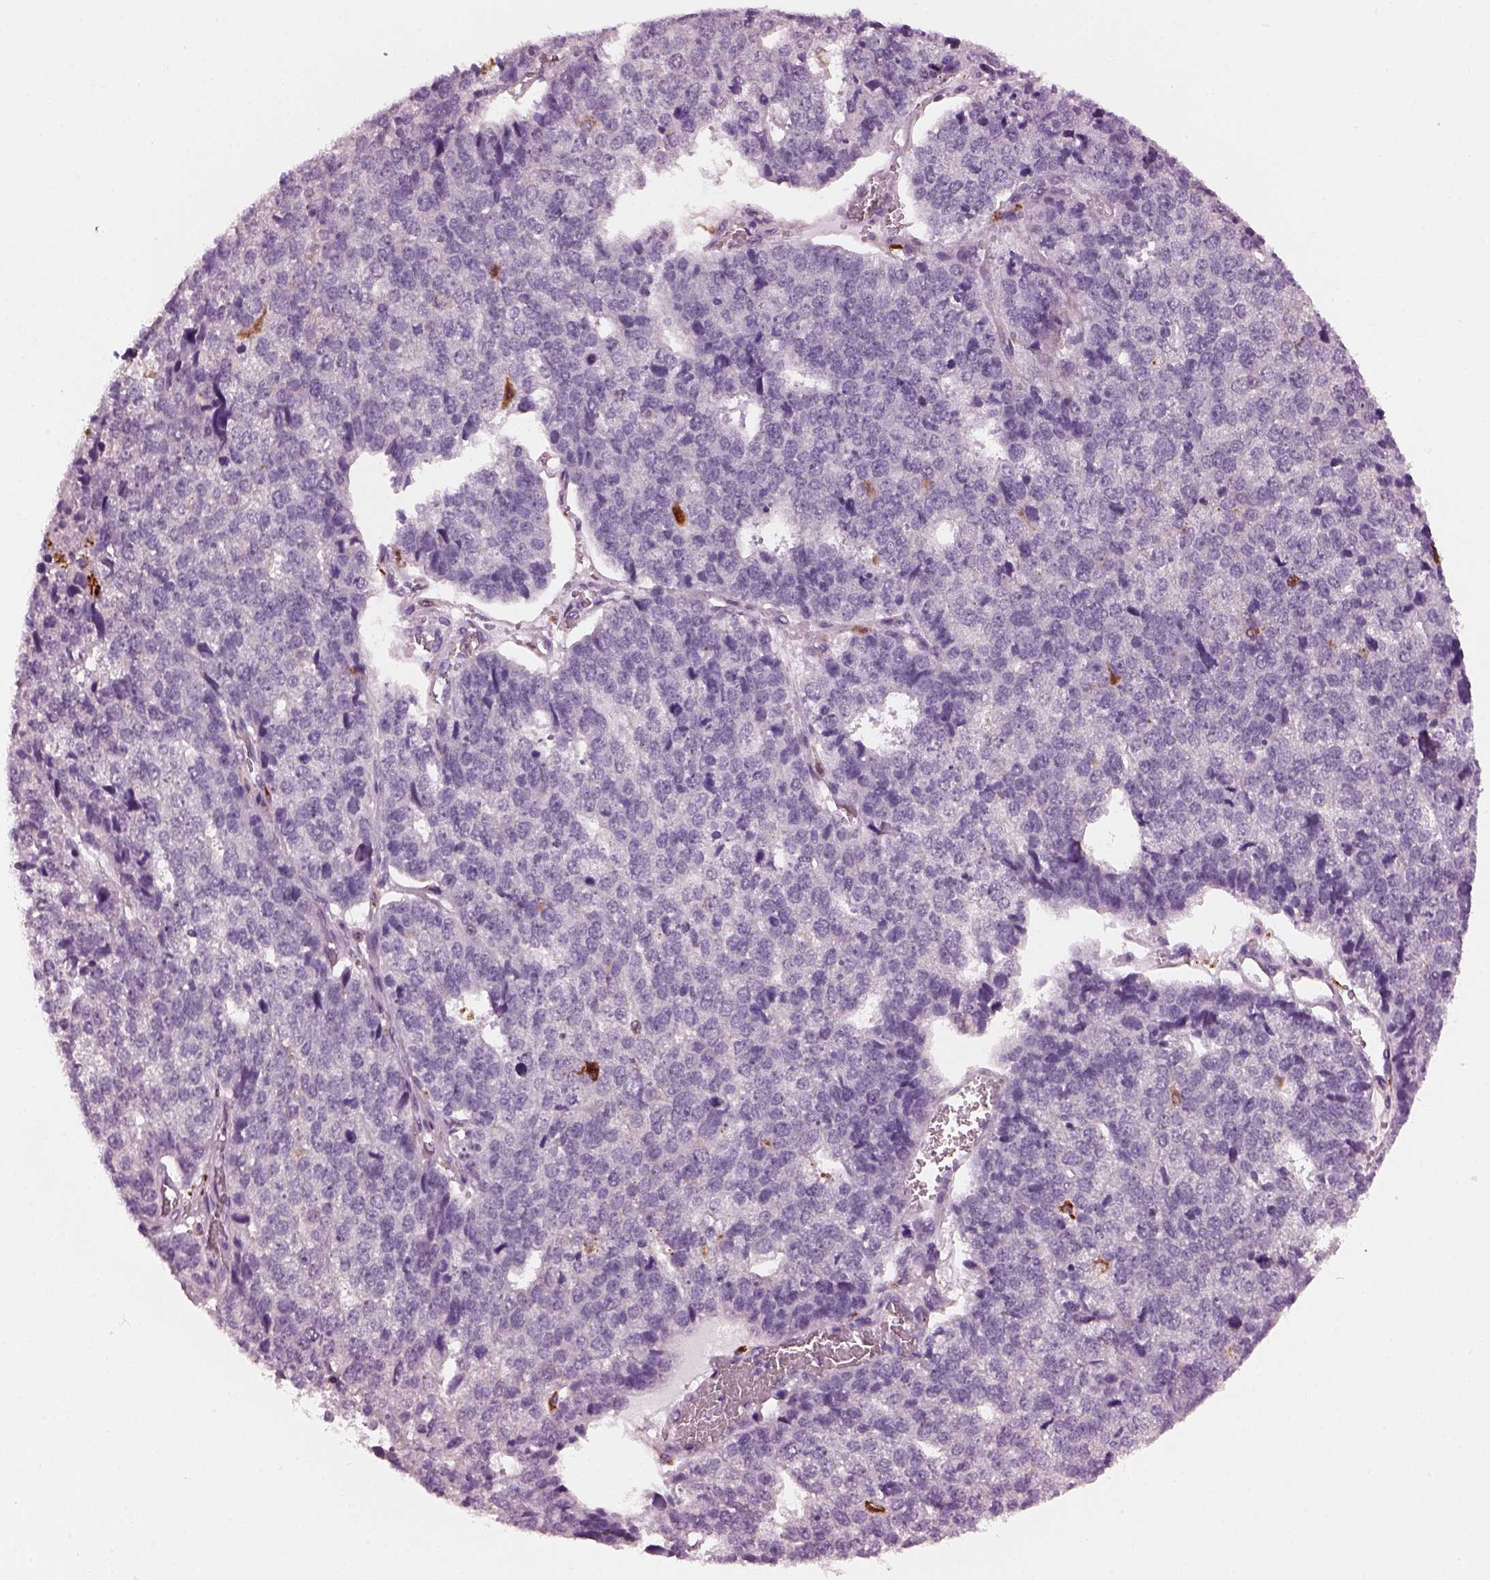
{"staining": {"intensity": "negative", "quantity": "none", "location": "none"}, "tissue": "stomach cancer", "cell_type": "Tumor cells", "image_type": "cancer", "snomed": [{"axis": "morphology", "description": "Adenocarcinoma, NOS"}, {"axis": "topography", "description": "Stomach"}], "caption": "Photomicrograph shows no protein staining in tumor cells of stomach adenocarcinoma tissue.", "gene": "SLAMF8", "patient": {"sex": "male", "age": 69}}